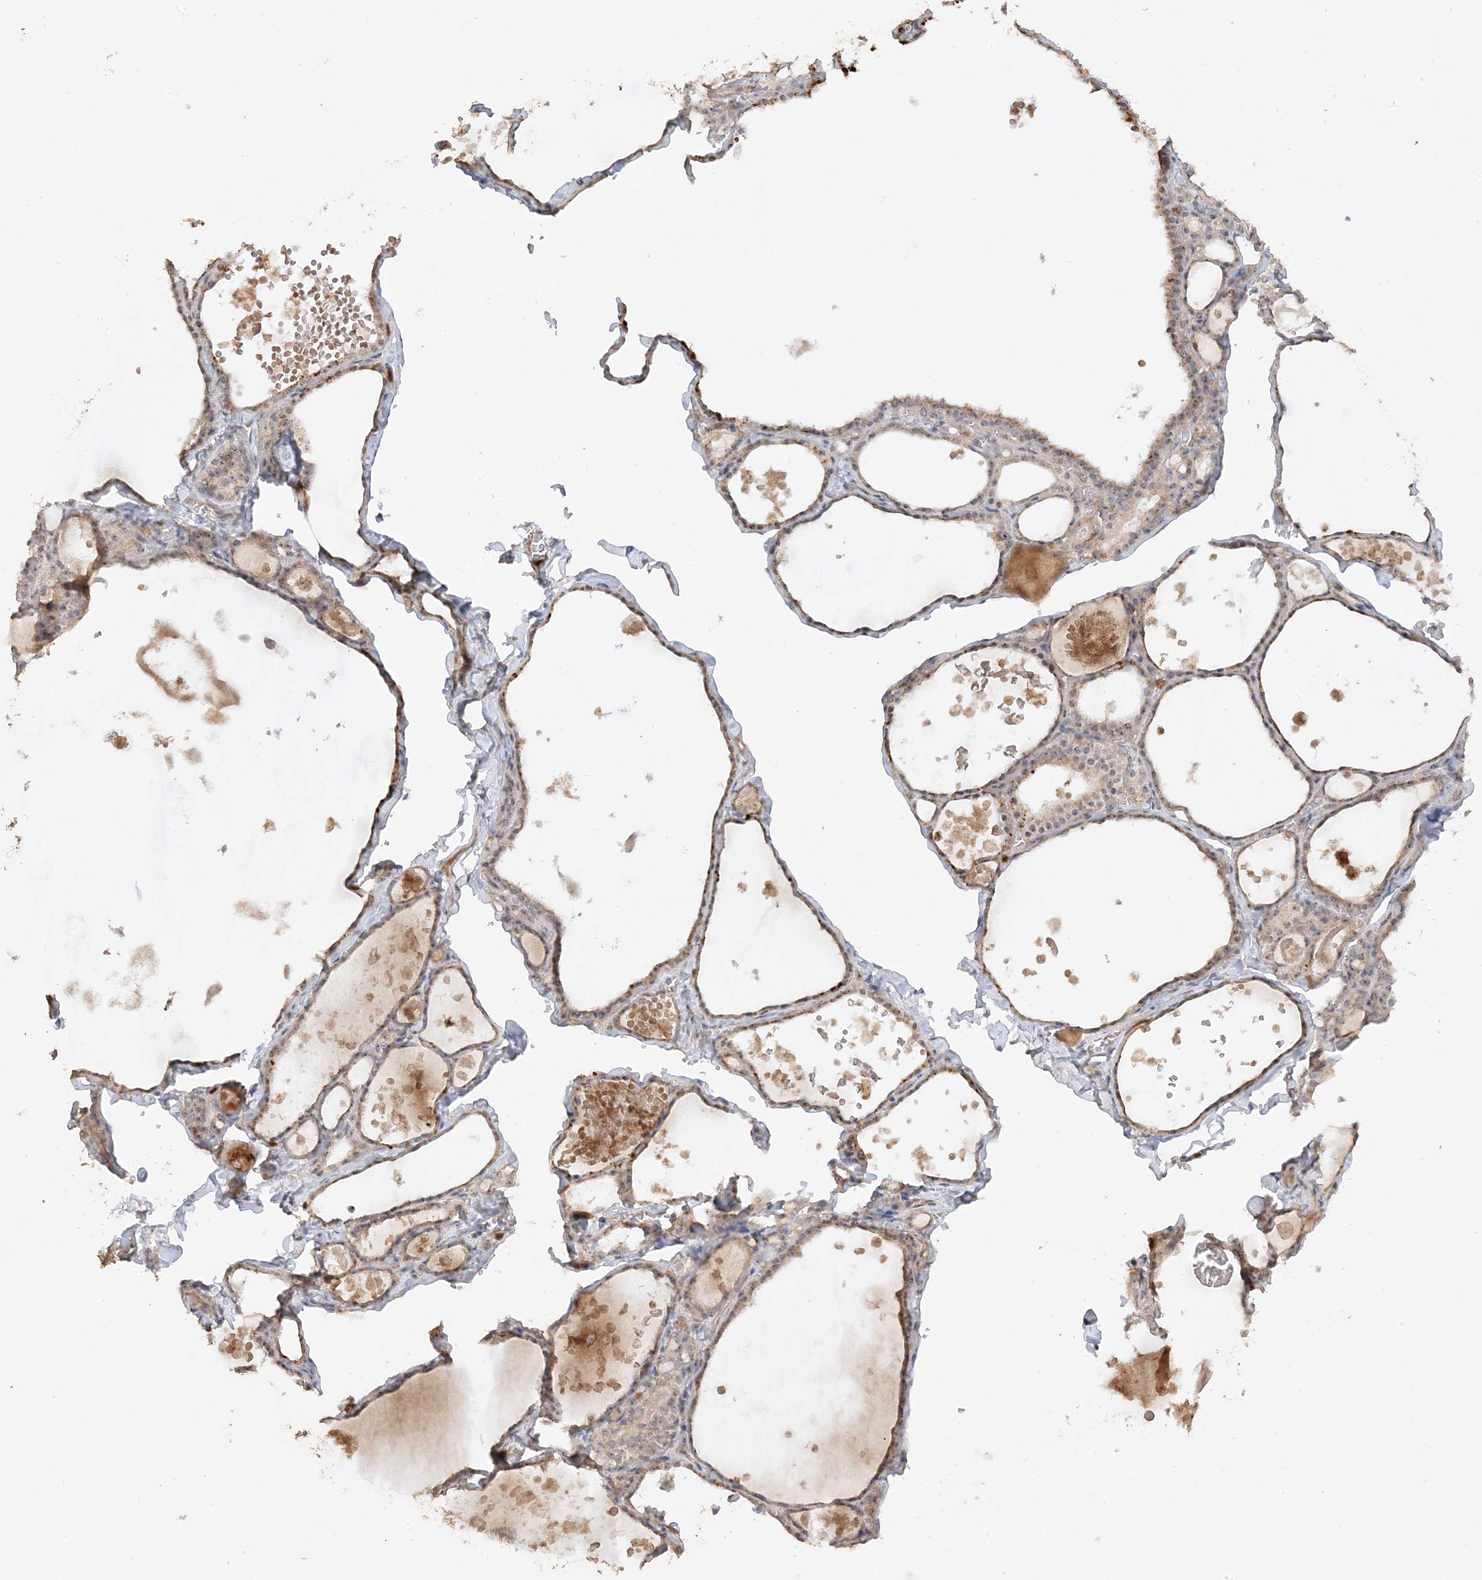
{"staining": {"intensity": "moderate", "quantity": "25%-75%", "location": "cytoplasmic/membranous,nuclear"}, "tissue": "thyroid gland", "cell_type": "Glandular cells", "image_type": "normal", "snomed": [{"axis": "morphology", "description": "Normal tissue, NOS"}, {"axis": "topography", "description": "Thyroid gland"}], "caption": "DAB immunohistochemical staining of benign thyroid gland reveals moderate cytoplasmic/membranous,nuclear protein positivity in about 25%-75% of glandular cells.", "gene": "DDX18", "patient": {"sex": "male", "age": 56}}